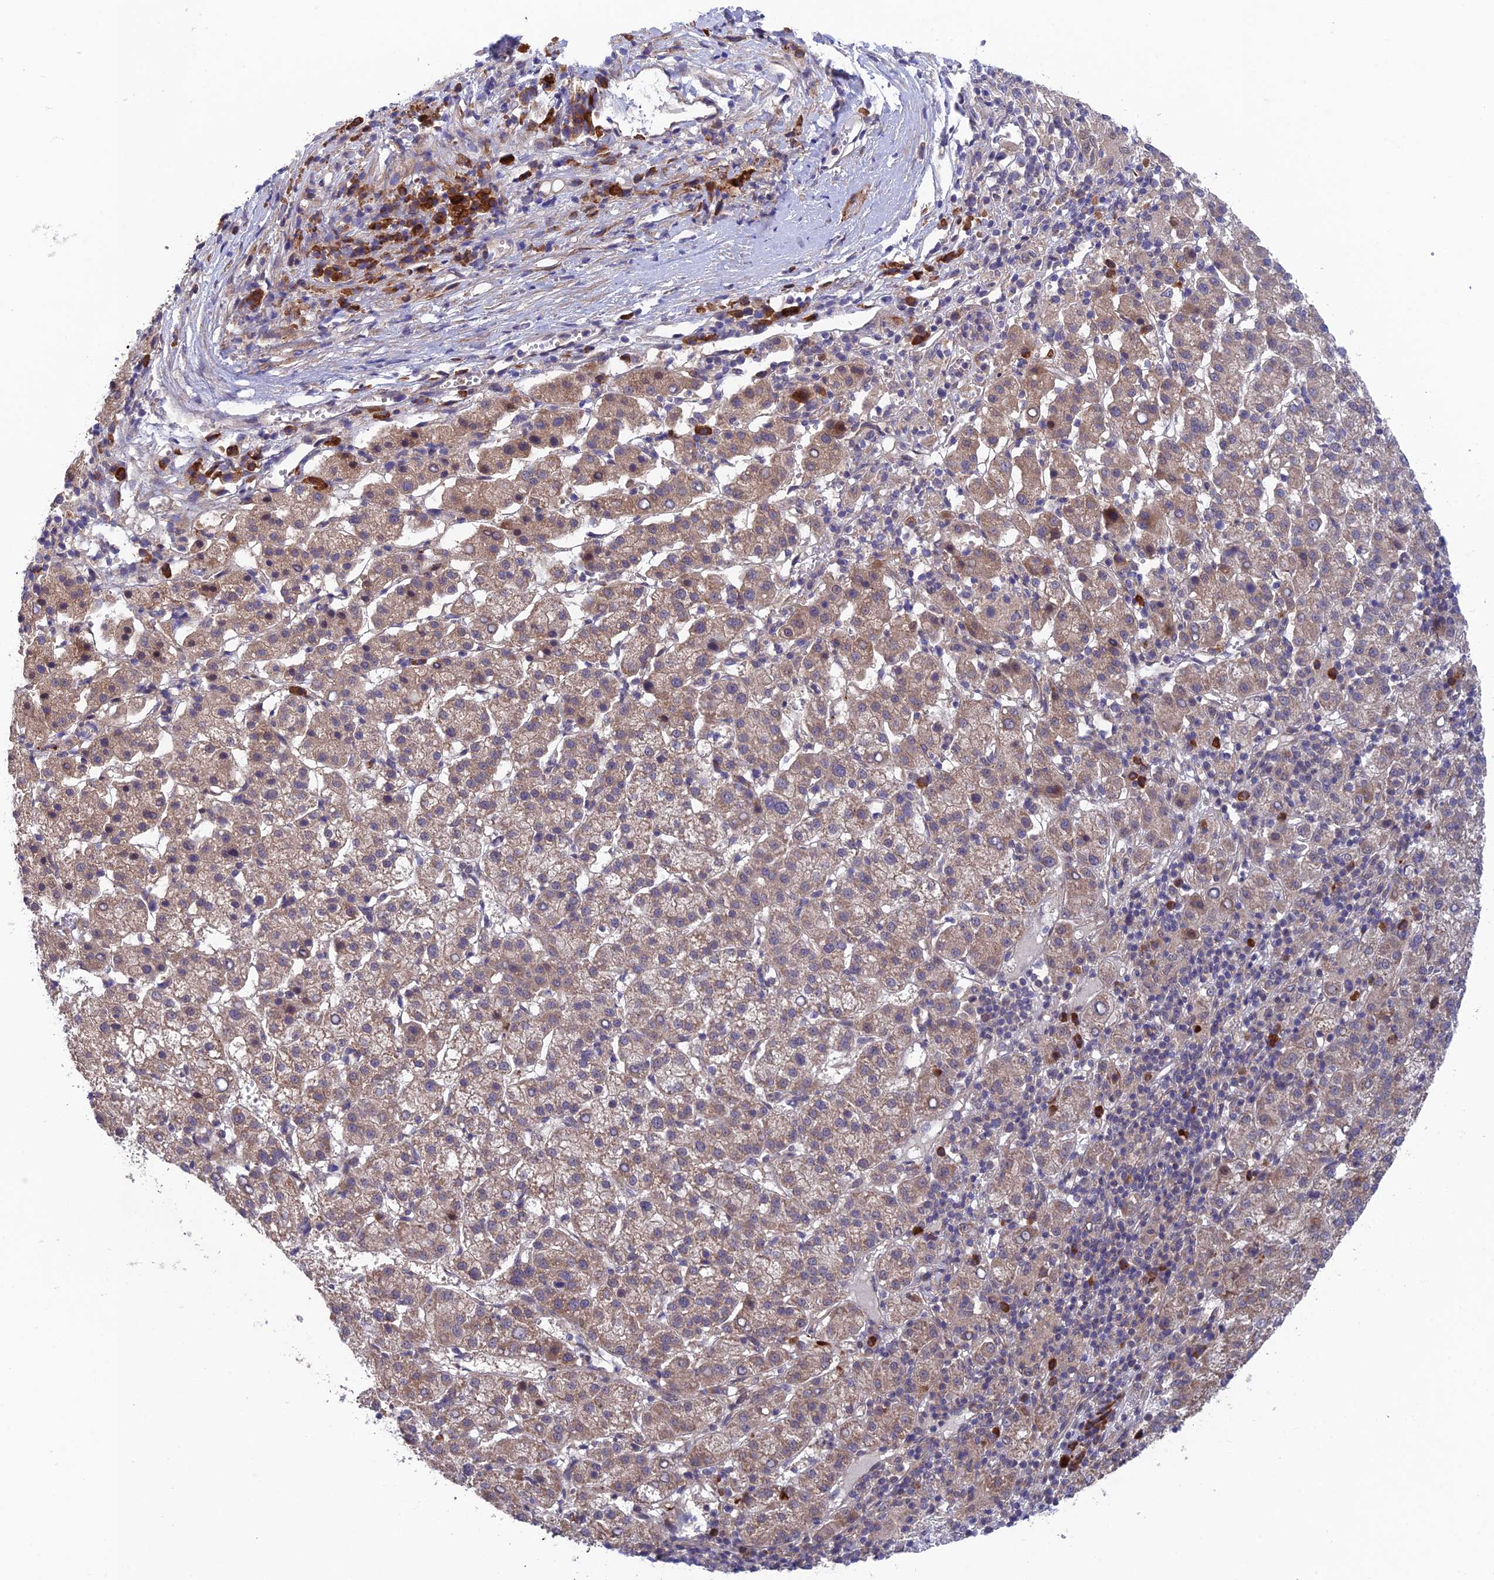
{"staining": {"intensity": "weak", "quantity": ">75%", "location": "cytoplasmic/membranous"}, "tissue": "liver cancer", "cell_type": "Tumor cells", "image_type": "cancer", "snomed": [{"axis": "morphology", "description": "Carcinoma, Hepatocellular, NOS"}, {"axis": "topography", "description": "Liver"}], "caption": "IHC staining of hepatocellular carcinoma (liver), which exhibits low levels of weak cytoplasmic/membranous expression in about >75% of tumor cells indicating weak cytoplasmic/membranous protein positivity. The staining was performed using DAB (3,3'-diaminobenzidine) (brown) for protein detection and nuclei were counterstained in hematoxylin (blue).", "gene": "UROS", "patient": {"sex": "female", "age": 58}}